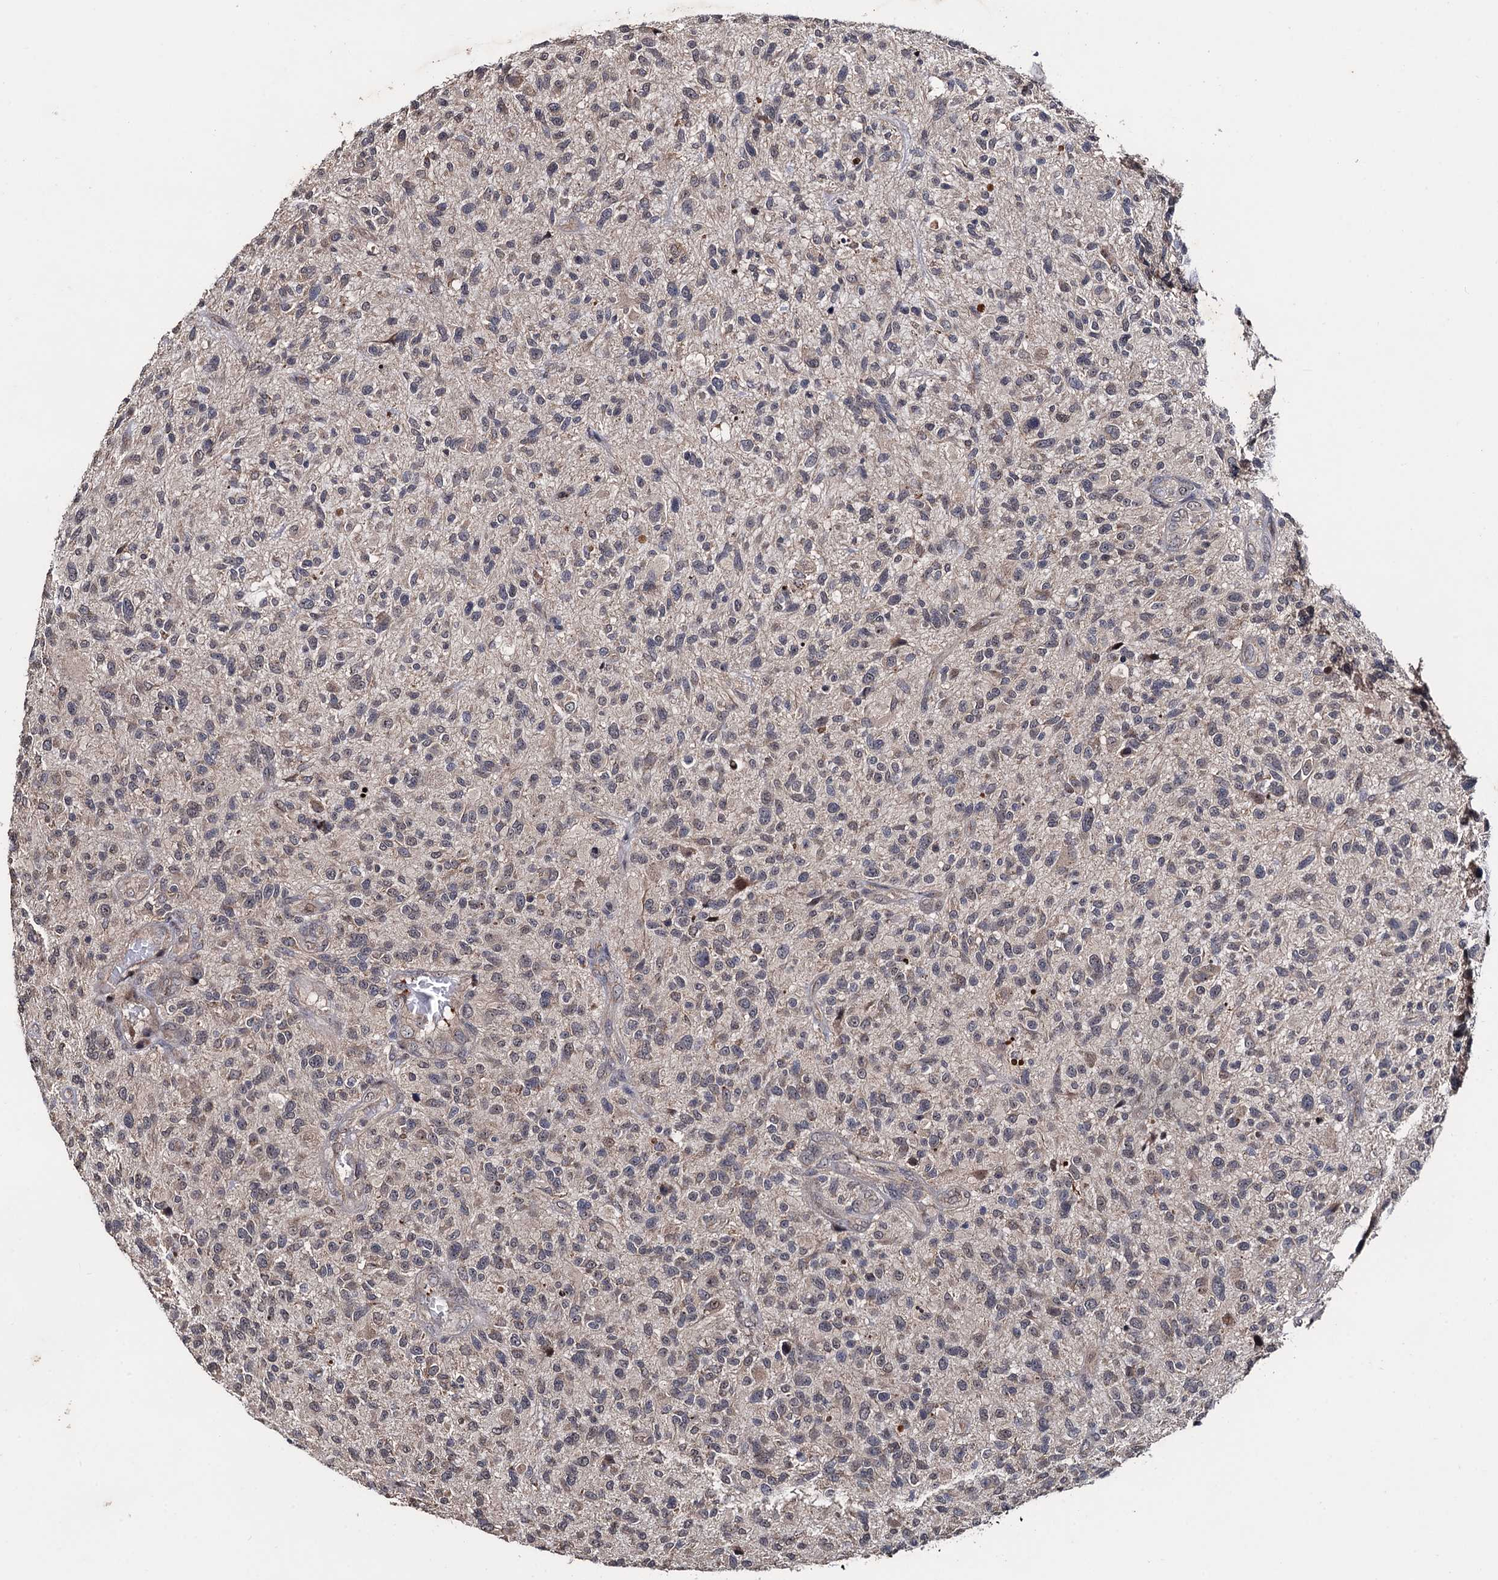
{"staining": {"intensity": "weak", "quantity": "25%-75%", "location": "cytoplasmic/membranous"}, "tissue": "glioma", "cell_type": "Tumor cells", "image_type": "cancer", "snomed": [{"axis": "morphology", "description": "Glioma, malignant, High grade"}, {"axis": "topography", "description": "Brain"}], "caption": "Immunohistochemical staining of glioma shows weak cytoplasmic/membranous protein positivity in about 25%-75% of tumor cells.", "gene": "LRRC63", "patient": {"sex": "male", "age": 47}}